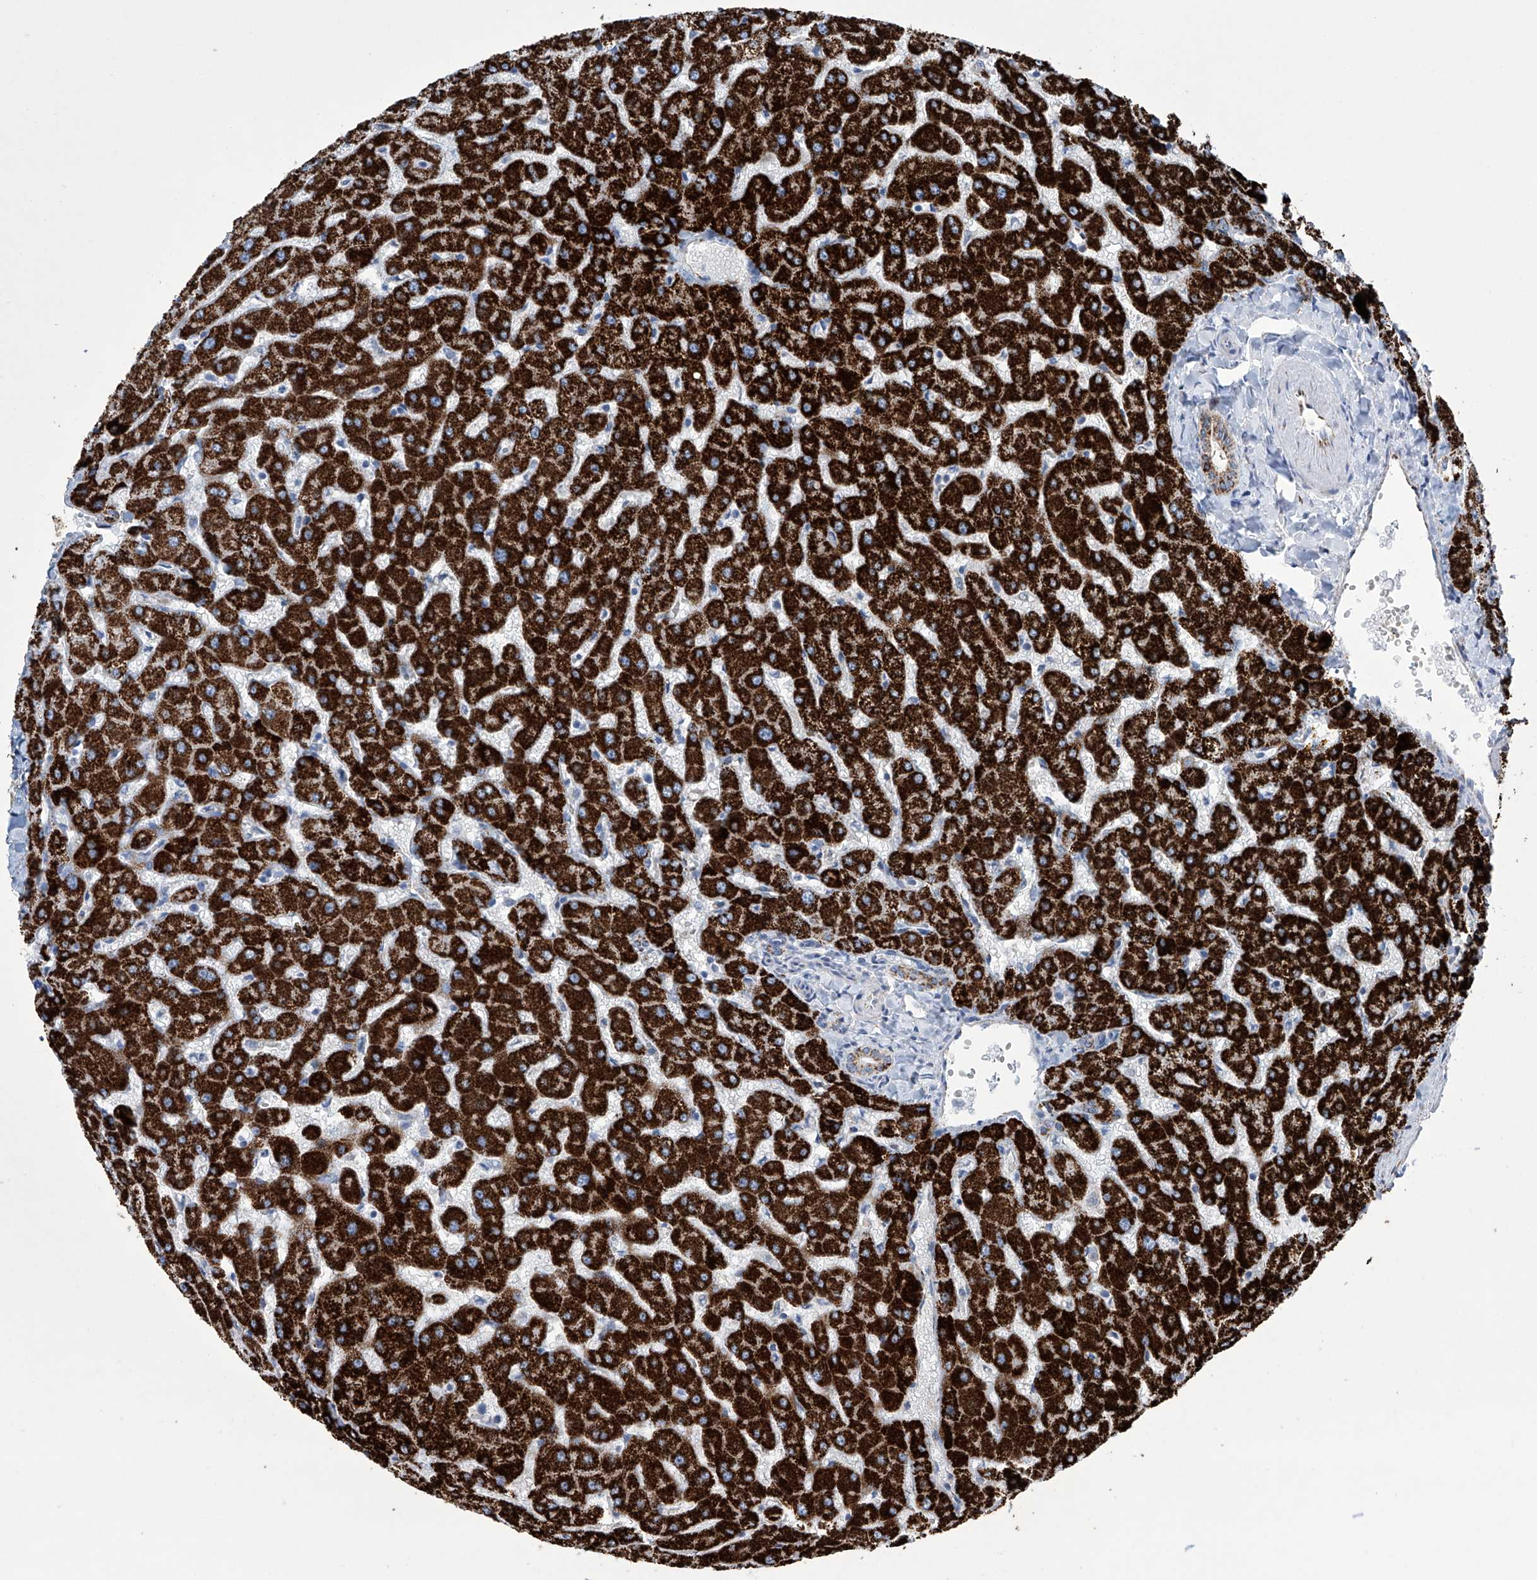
{"staining": {"intensity": "moderate", "quantity": ">75%", "location": "cytoplasmic/membranous"}, "tissue": "liver", "cell_type": "Cholangiocytes", "image_type": "normal", "snomed": [{"axis": "morphology", "description": "Normal tissue, NOS"}, {"axis": "topography", "description": "Liver"}], "caption": "Cholangiocytes display medium levels of moderate cytoplasmic/membranous positivity in about >75% of cells in benign human liver. (IHC, brightfield microscopy, high magnification).", "gene": "ALDH6A1", "patient": {"sex": "female", "age": 63}}